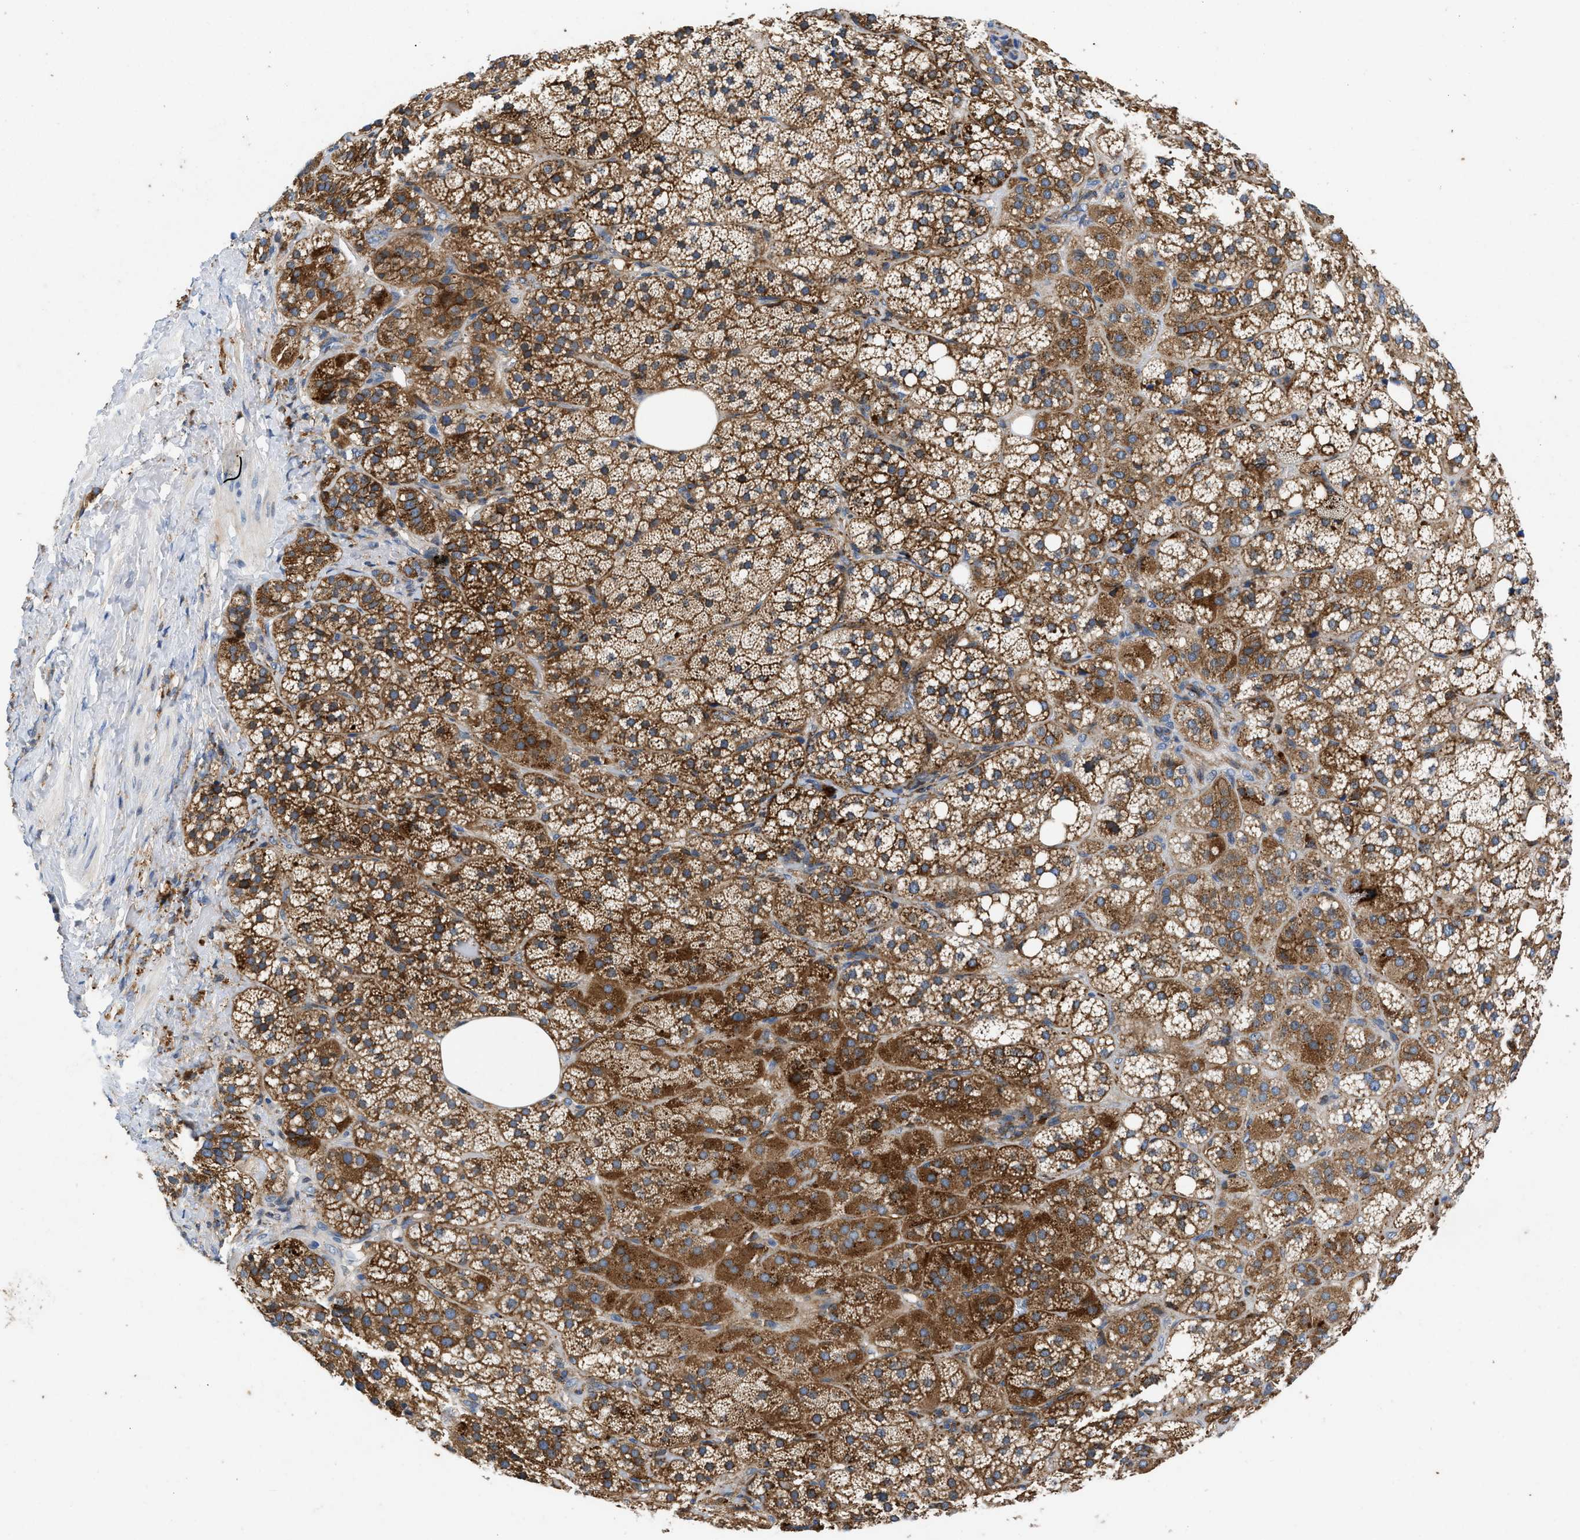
{"staining": {"intensity": "strong", "quantity": "25%-75%", "location": "cytoplasmic/membranous"}, "tissue": "adrenal gland", "cell_type": "Glandular cells", "image_type": "normal", "snomed": [{"axis": "morphology", "description": "Normal tissue, NOS"}, {"axis": "topography", "description": "Adrenal gland"}], "caption": "Brown immunohistochemical staining in normal adrenal gland shows strong cytoplasmic/membranous expression in approximately 25%-75% of glandular cells. (DAB IHC with brightfield microscopy, high magnification).", "gene": "ENPP4", "patient": {"sex": "female", "age": 59}}